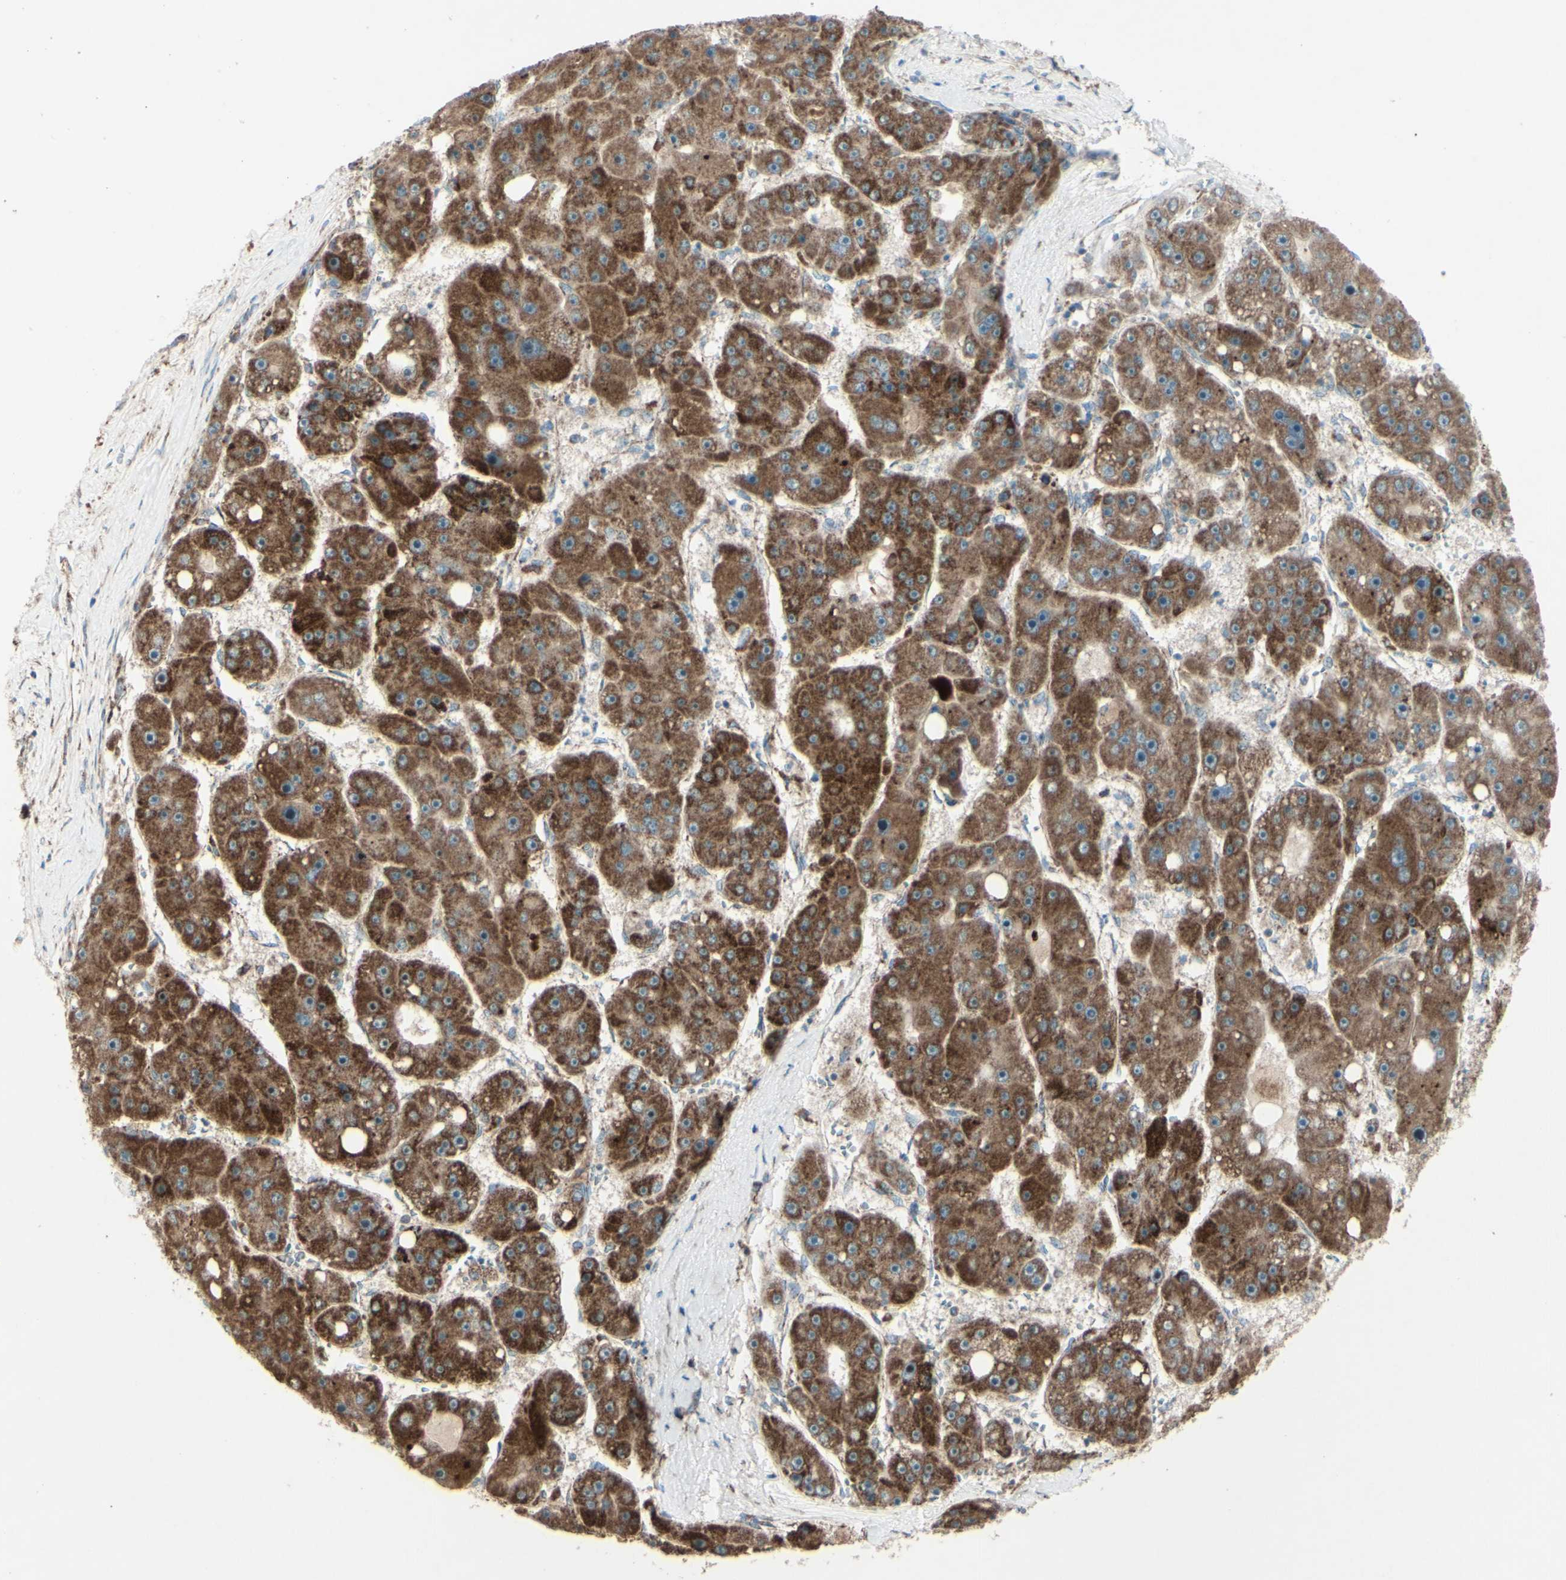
{"staining": {"intensity": "strong", "quantity": ">75%", "location": "cytoplasmic/membranous"}, "tissue": "liver cancer", "cell_type": "Tumor cells", "image_type": "cancer", "snomed": [{"axis": "morphology", "description": "Carcinoma, Hepatocellular, NOS"}, {"axis": "topography", "description": "Liver"}], "caption": "This is a micrograph of immunohistochemistry staining of hepatocellular carcinoma (liver), which shows strong expression in the cytoplasmic/membranous of tumor cells.", "gene": "RHOT1", "patient": {"sex": "female", "age": 61}}